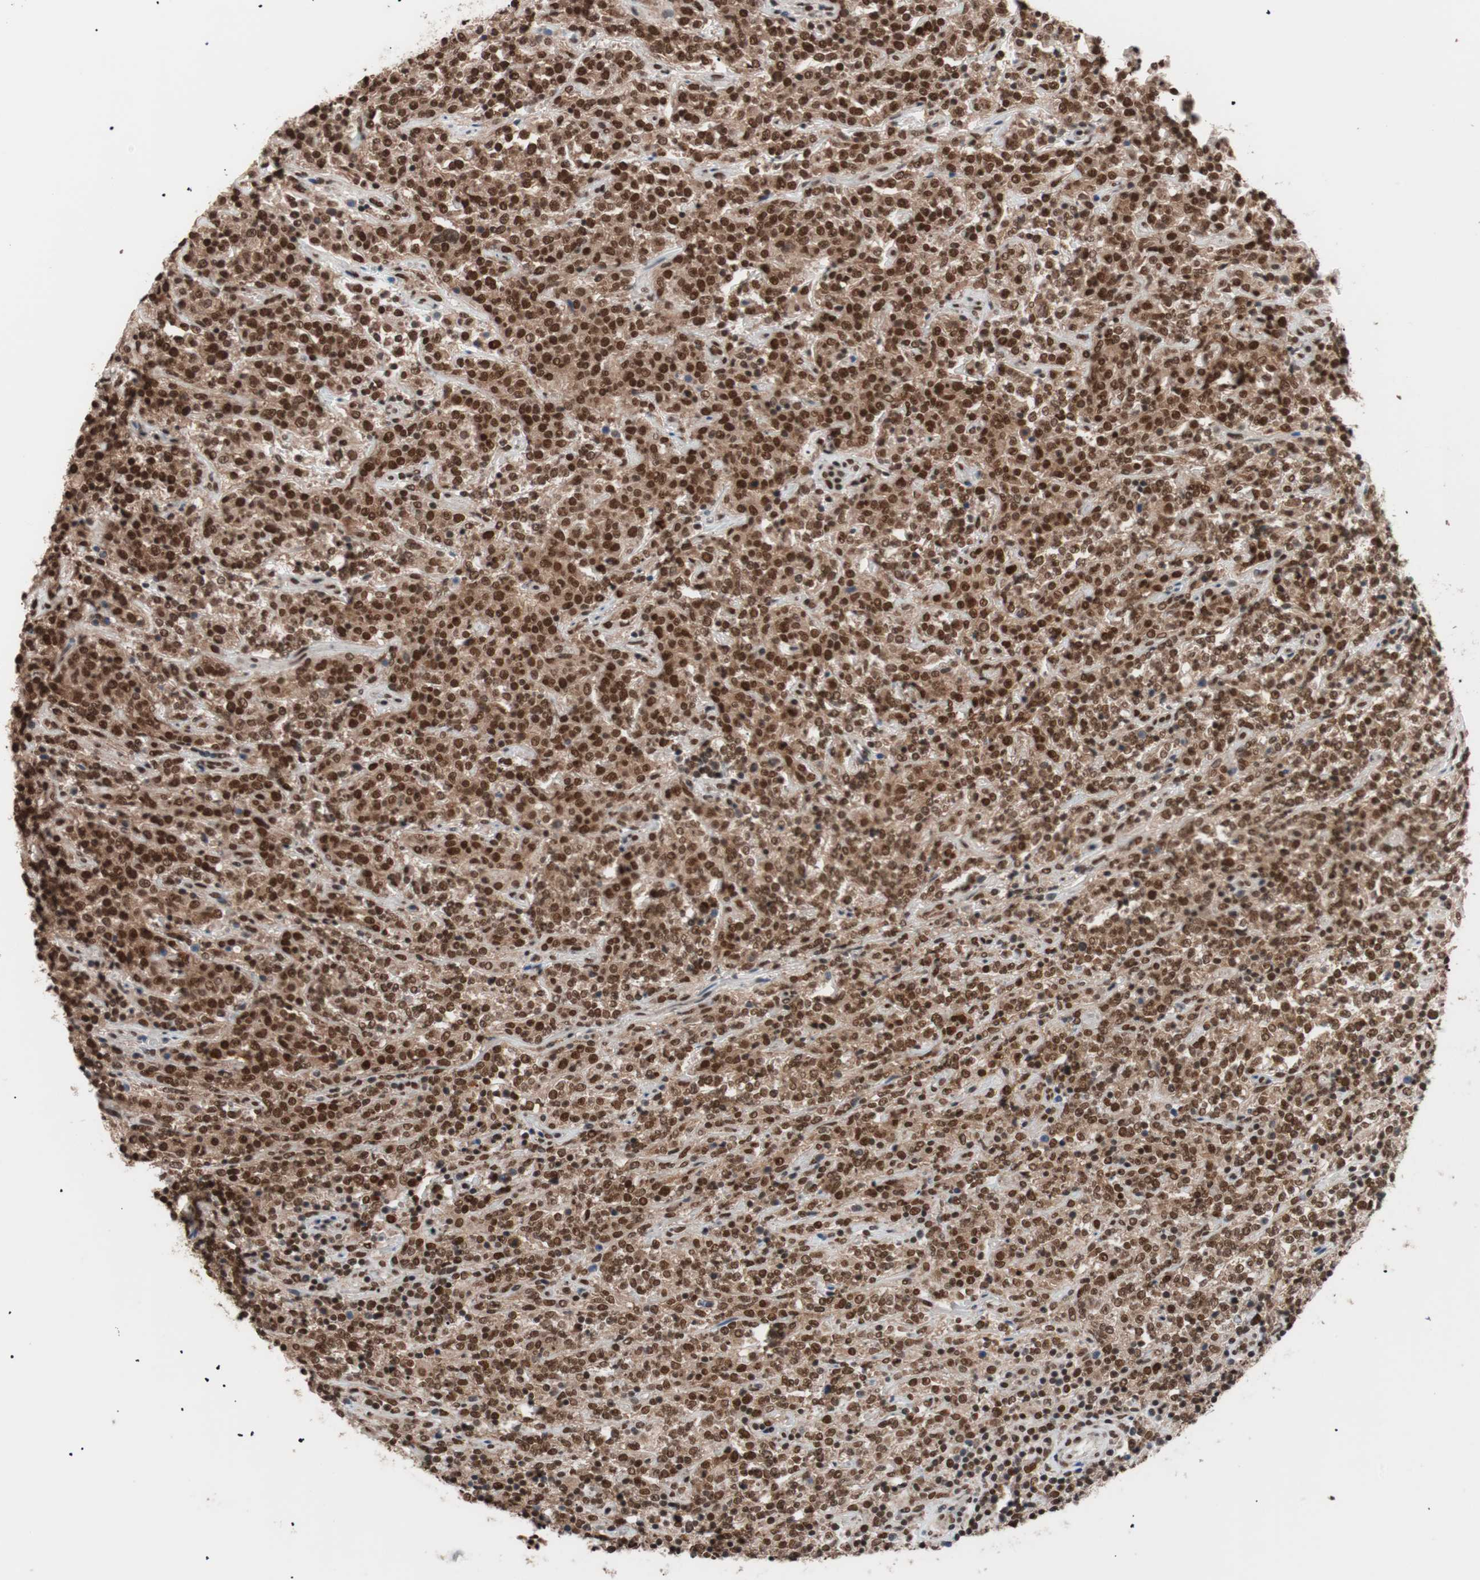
{"staining": {"intensity": "strong", "quantity": ">75%", "location": "nuclear"}, "tissue": "lymphoma", "cell_type": "Tumor cells", "image_type": "cancer", "snomed": [{"axis": "morphology", "description": "Malignant lymphoma, non-Hodgkin's type, High grade"}, {"axis": "topography", "description": "Soft tissue"}], "caption": "High-power microscopy captured an IHC histopathology image of lymphoma, revealing strong nuclear staining in approximately >75% of tumor cells. (brown staining indicates protein expression, while blue staining denotes nuclei).", "gene": "CHAMP1", "patient": {"sex": "male", "age": 18}}